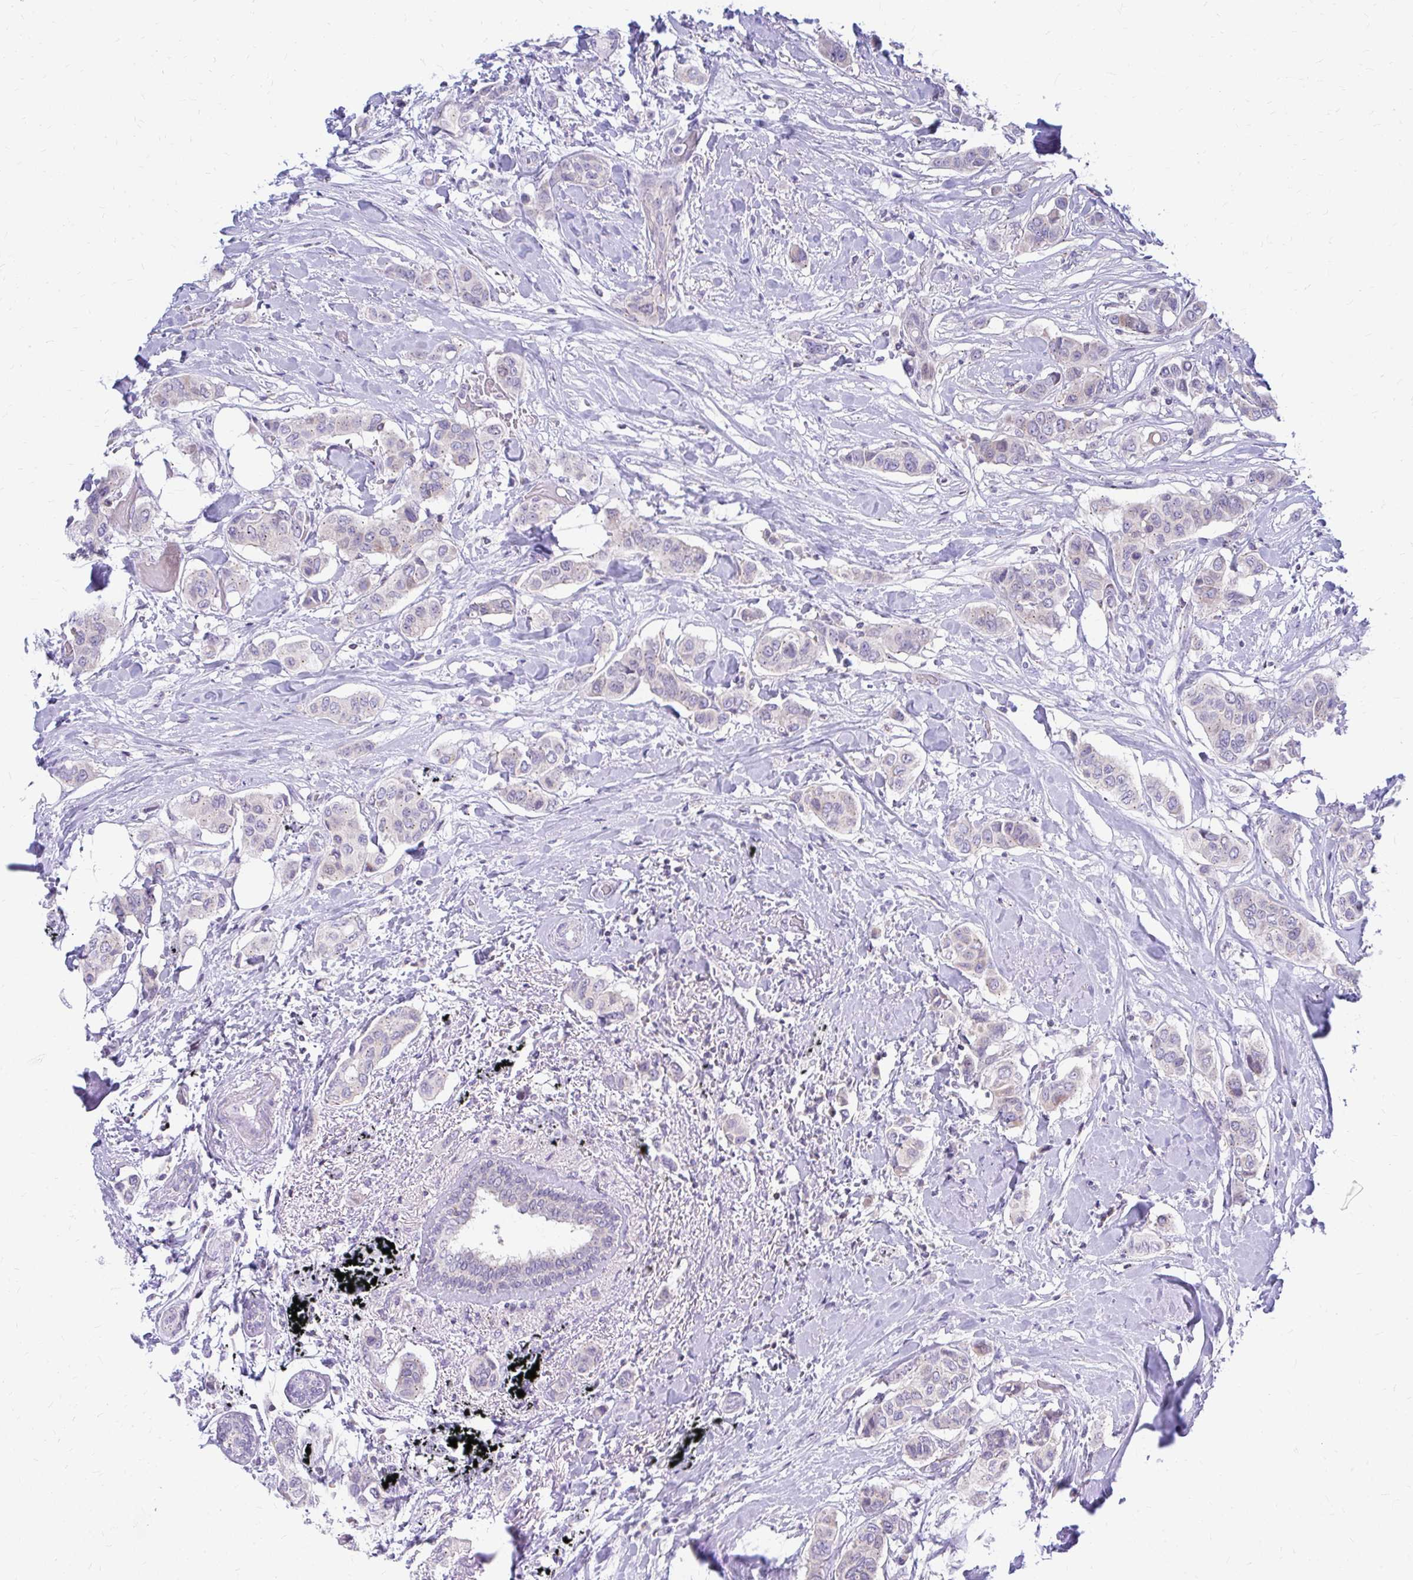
{"staining": {"intensity": "weak", "quantity": "<25%", "location": "cytoplasmic/membranous,nuclear"}, "tissue": "breast cancer", "cell_type": "Tumor cells", "image_type": "cancer", "snomed": [{"axis": "morphology", "description": "Lobular carcinoma"}, {"axis": "topography", "description": "Breast"}], "caption": "An image of human breast cancer (lobular carcinoma) is negative for staining in tumor cells.", "gene": "RADIL", "patient": {"sex": "female", "age": 51}}